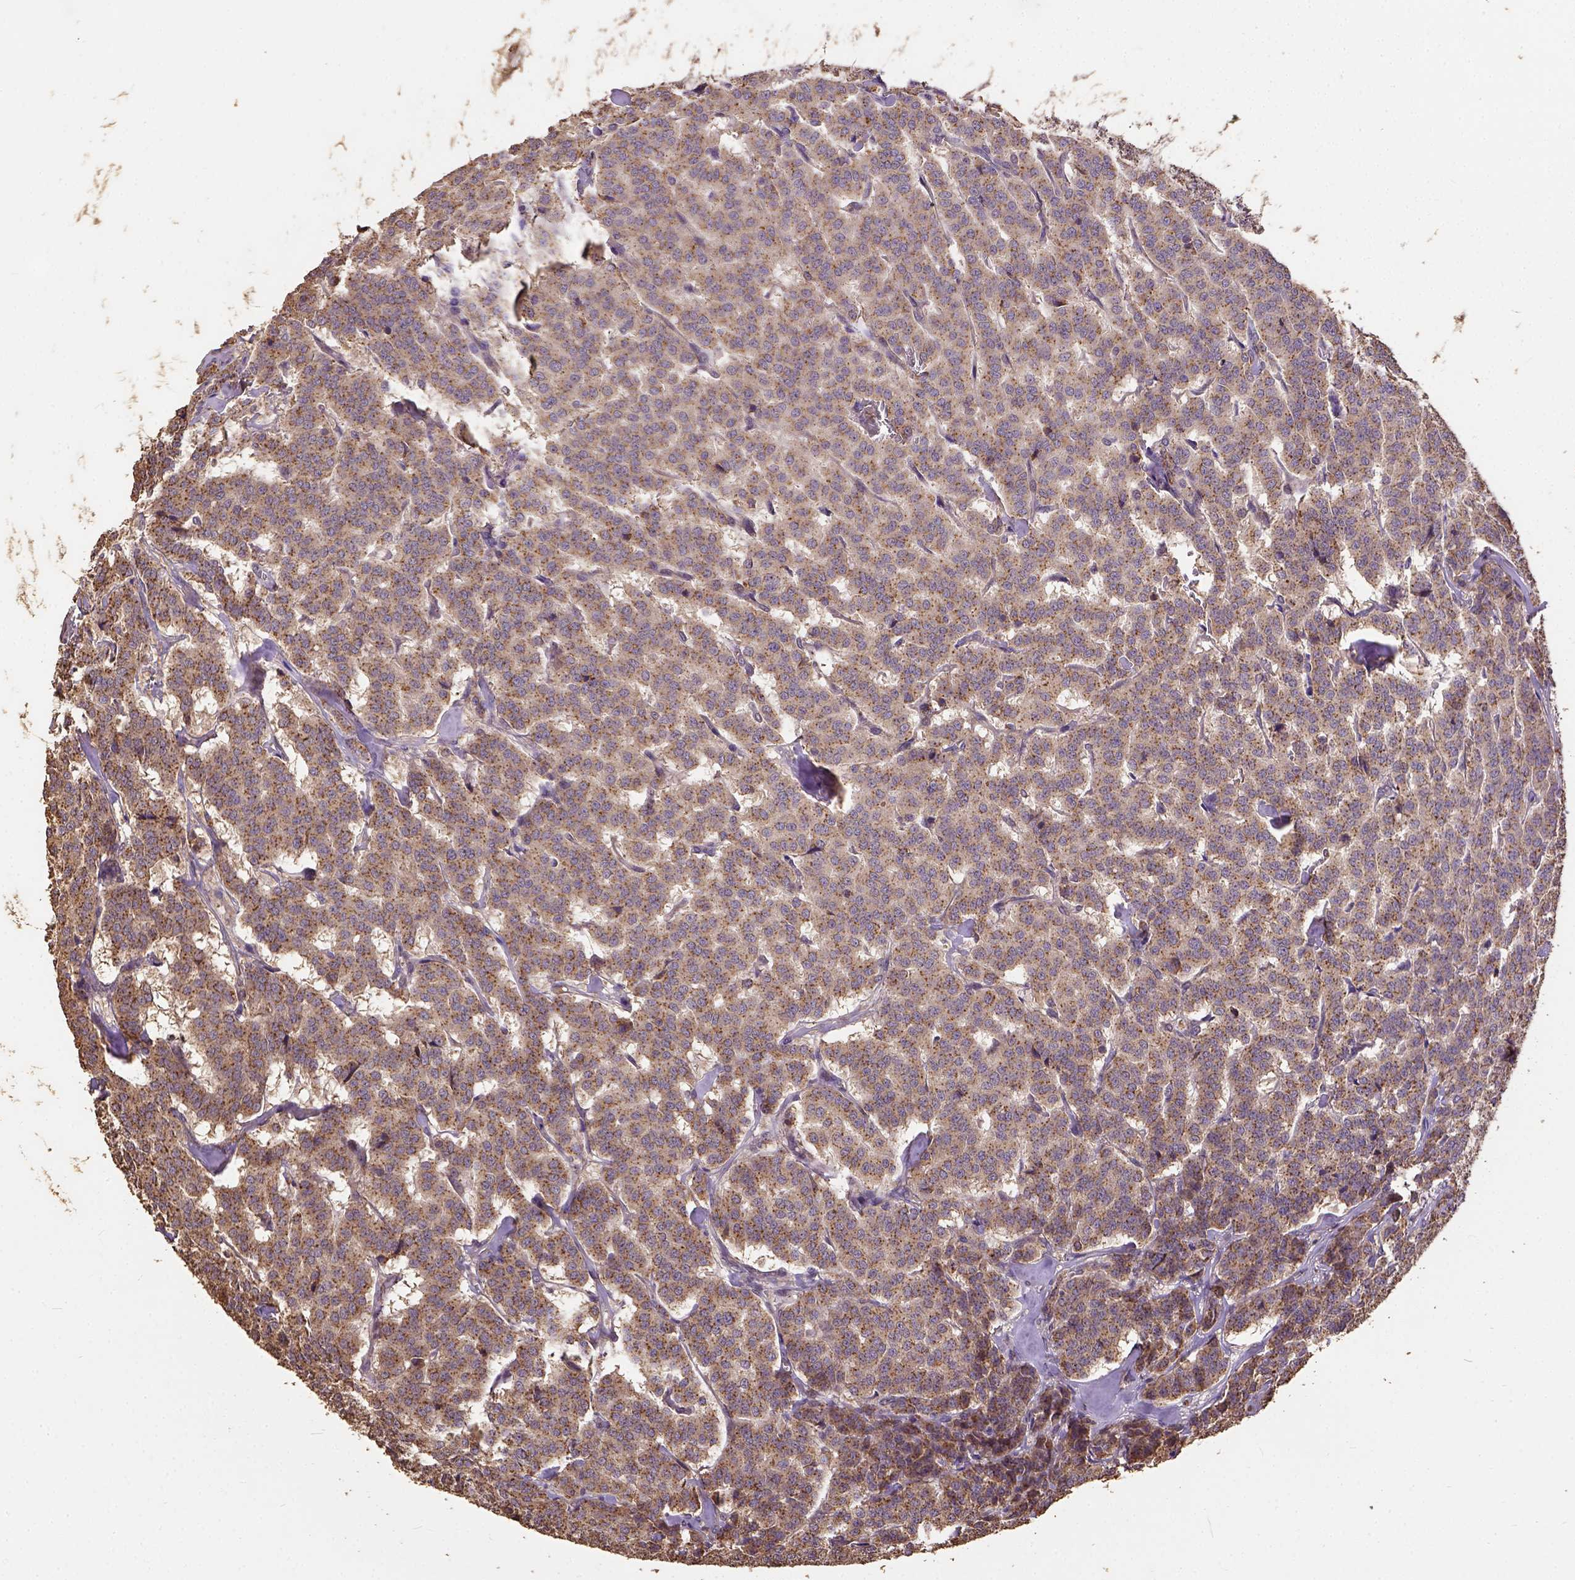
{"staining": {"intensity": "moderate", "quantity": ">75%", "location": "cytoplasmic/membranous"}, "tissue": "carcinoid", "cell_type": "Tumor cells", "image_type": "cancer", "snomed": [{"axis": "morphology", "description": "Normal tissue, NOS"}, {"axis": "morphology", "description": "Carcinoid, malignant, NOS"}, {"axis": "topography", "description": "Lung"}], "caption": "A histopathology image of malignant carcinoid stained for a protein exhibits moderate cytoplasmic/membranous brown staining in tumor cells.", "gene": "ATP1B3", "patient": {"sex": "female", "age": 46}}